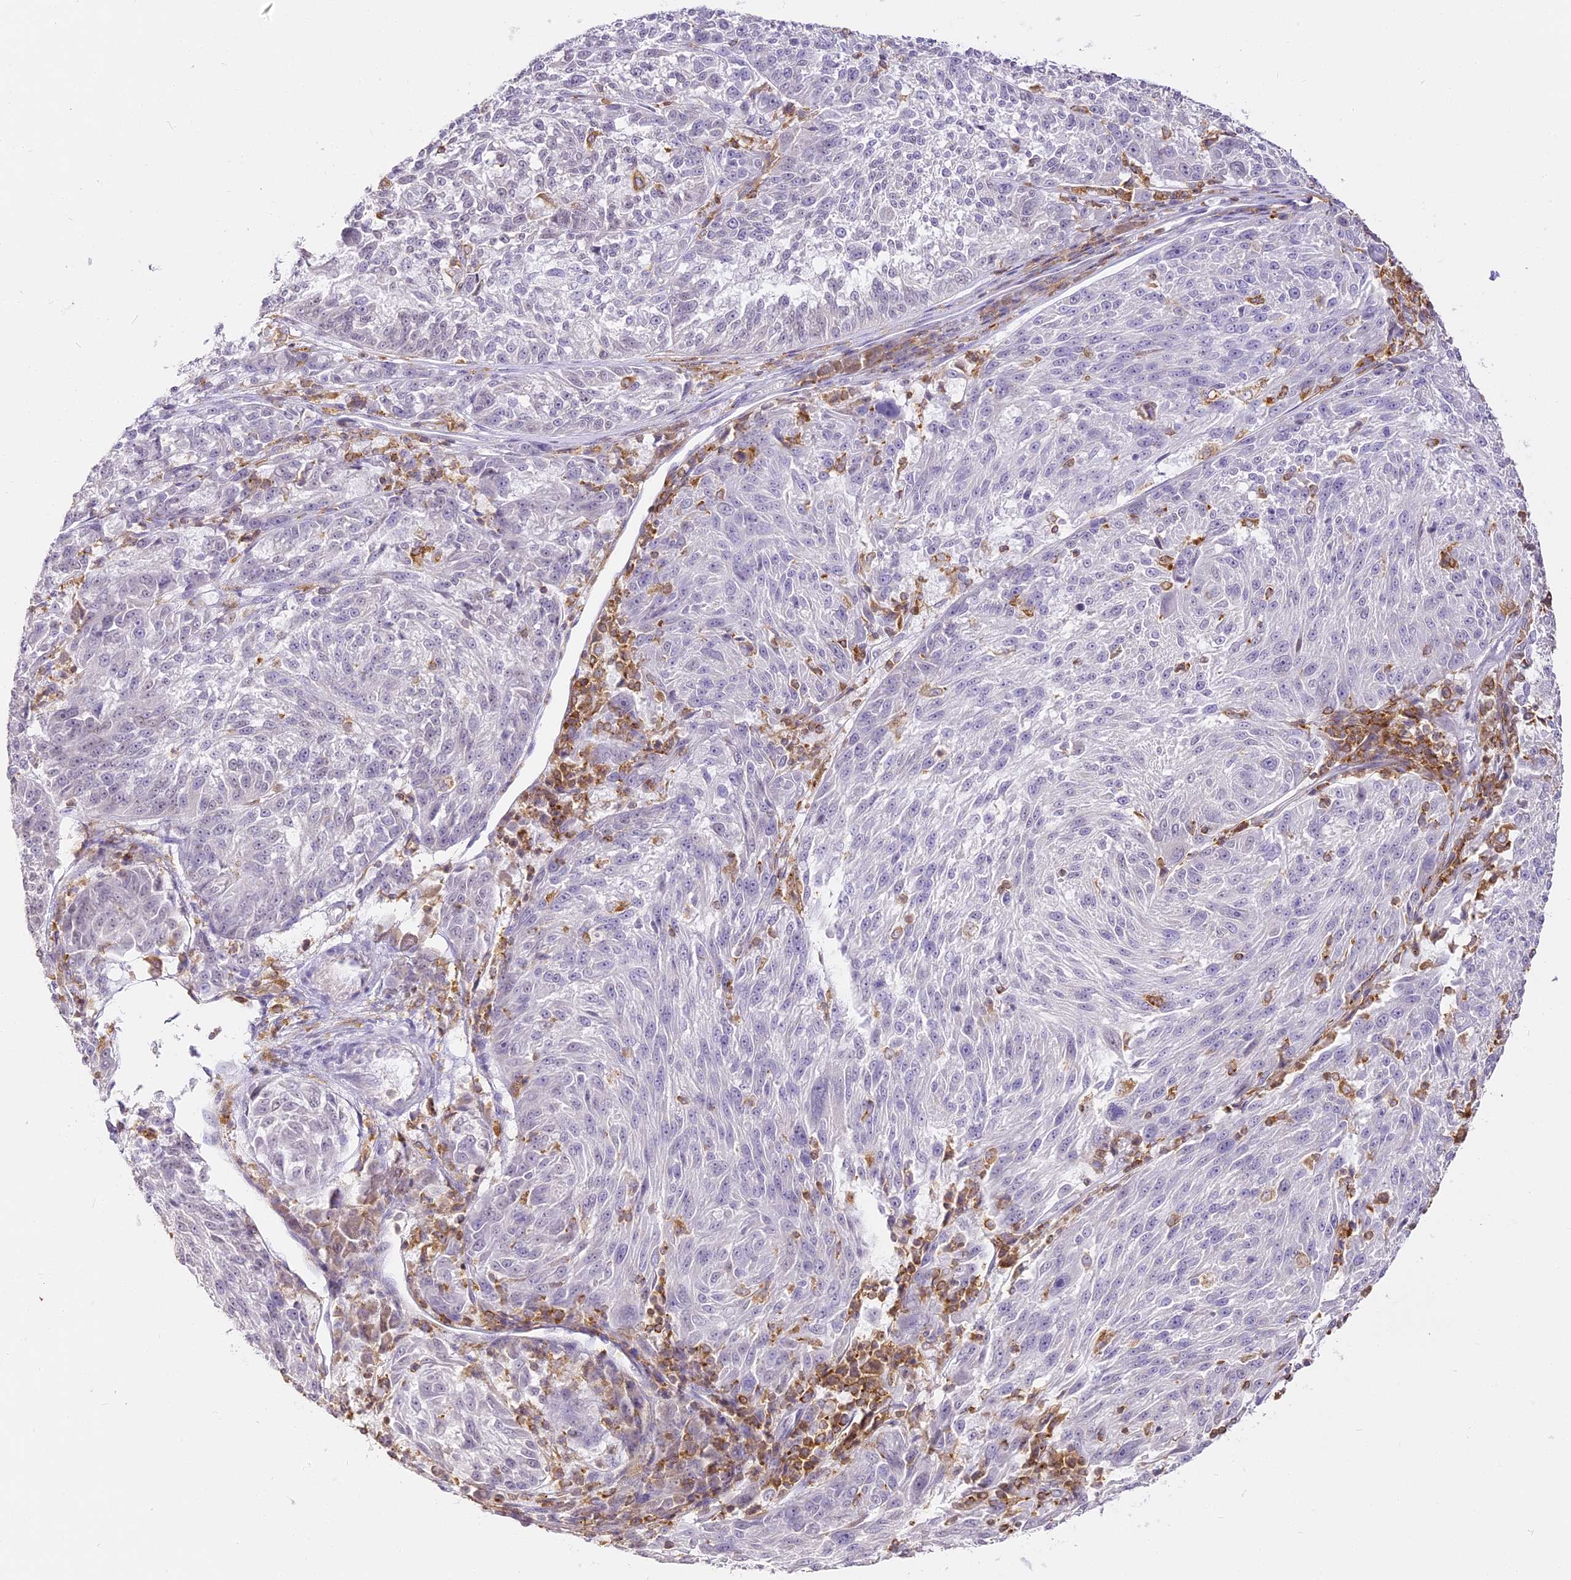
{"staining": {"intensity": "negative", "quantity": "none", "location": "none"}, "tissue": "melanoma", "cell_type": "Tumor cells", "image_type": "cancer", "snomed": [{"axis": "morphology", "description": "Malignant melanoma, NOS"}, {"axis": "topography", "description": "Skin"}], "caption": "Immunohistochemistry of melanoma exhibits no staining in tumor cells.", "gene": "DOCK2", "patient": {"sex": "male", "age": 53}}